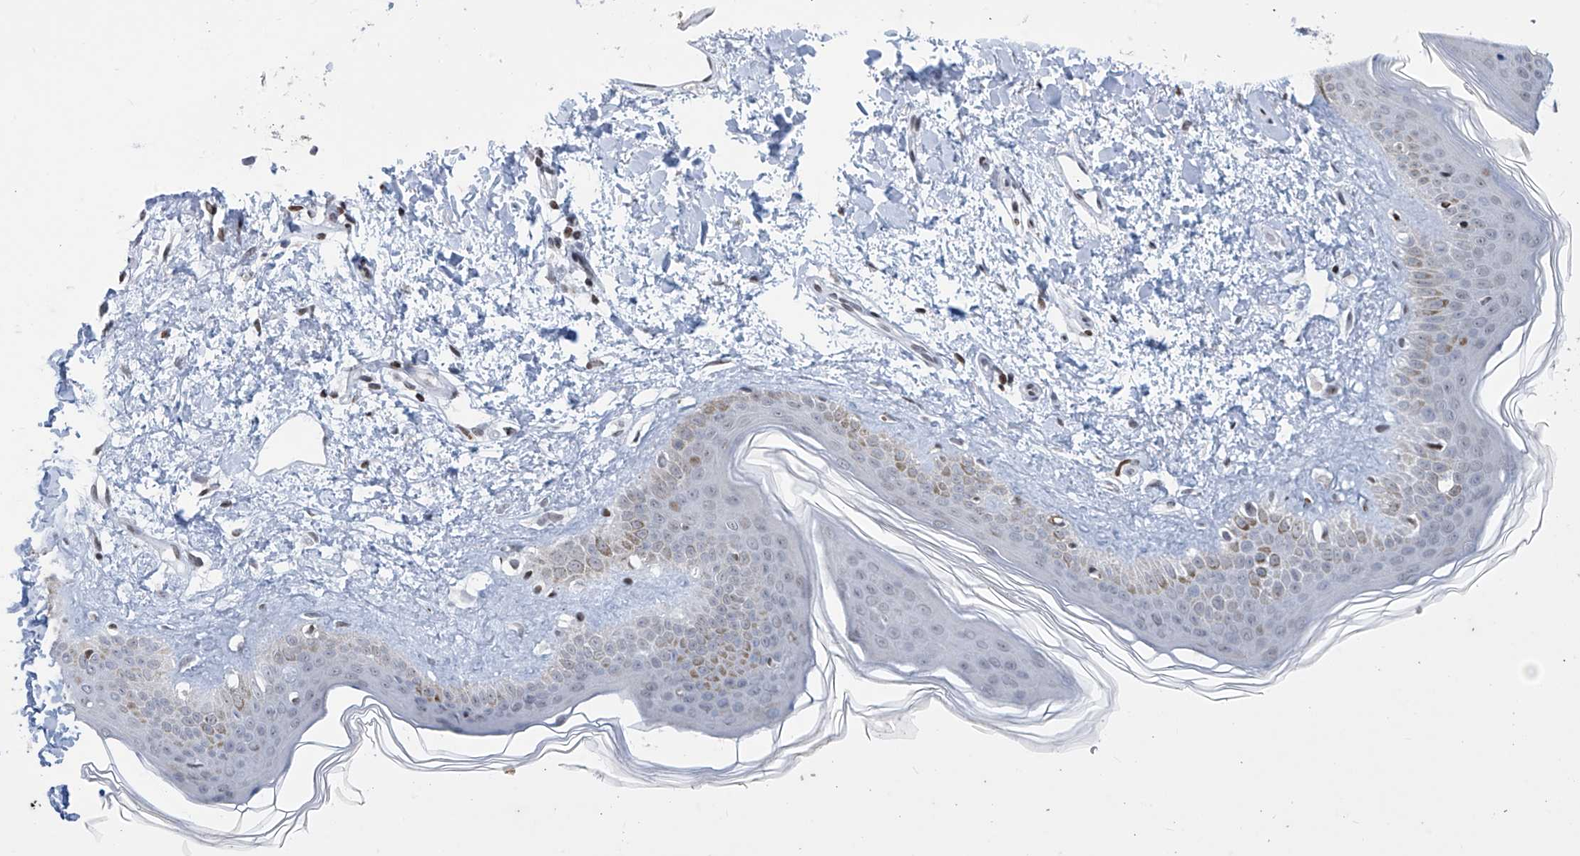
{"staining": {"intensity": "negative", "quantity": "none", "location": "none"}, "tissue": "skin", "cell_type": "Fibroblasts", "image_type": "normal", "snomed": [{"axis": "morphology", "description": "Normal tissue, NOS"}, {"axis": "topography", "description": "Skin"}], "caption": "Image shows no significant protein expression in fibroblasts of unremarkable skin.", "gene": "RFX7", "patient": {"sex": "female", "age": 58}}